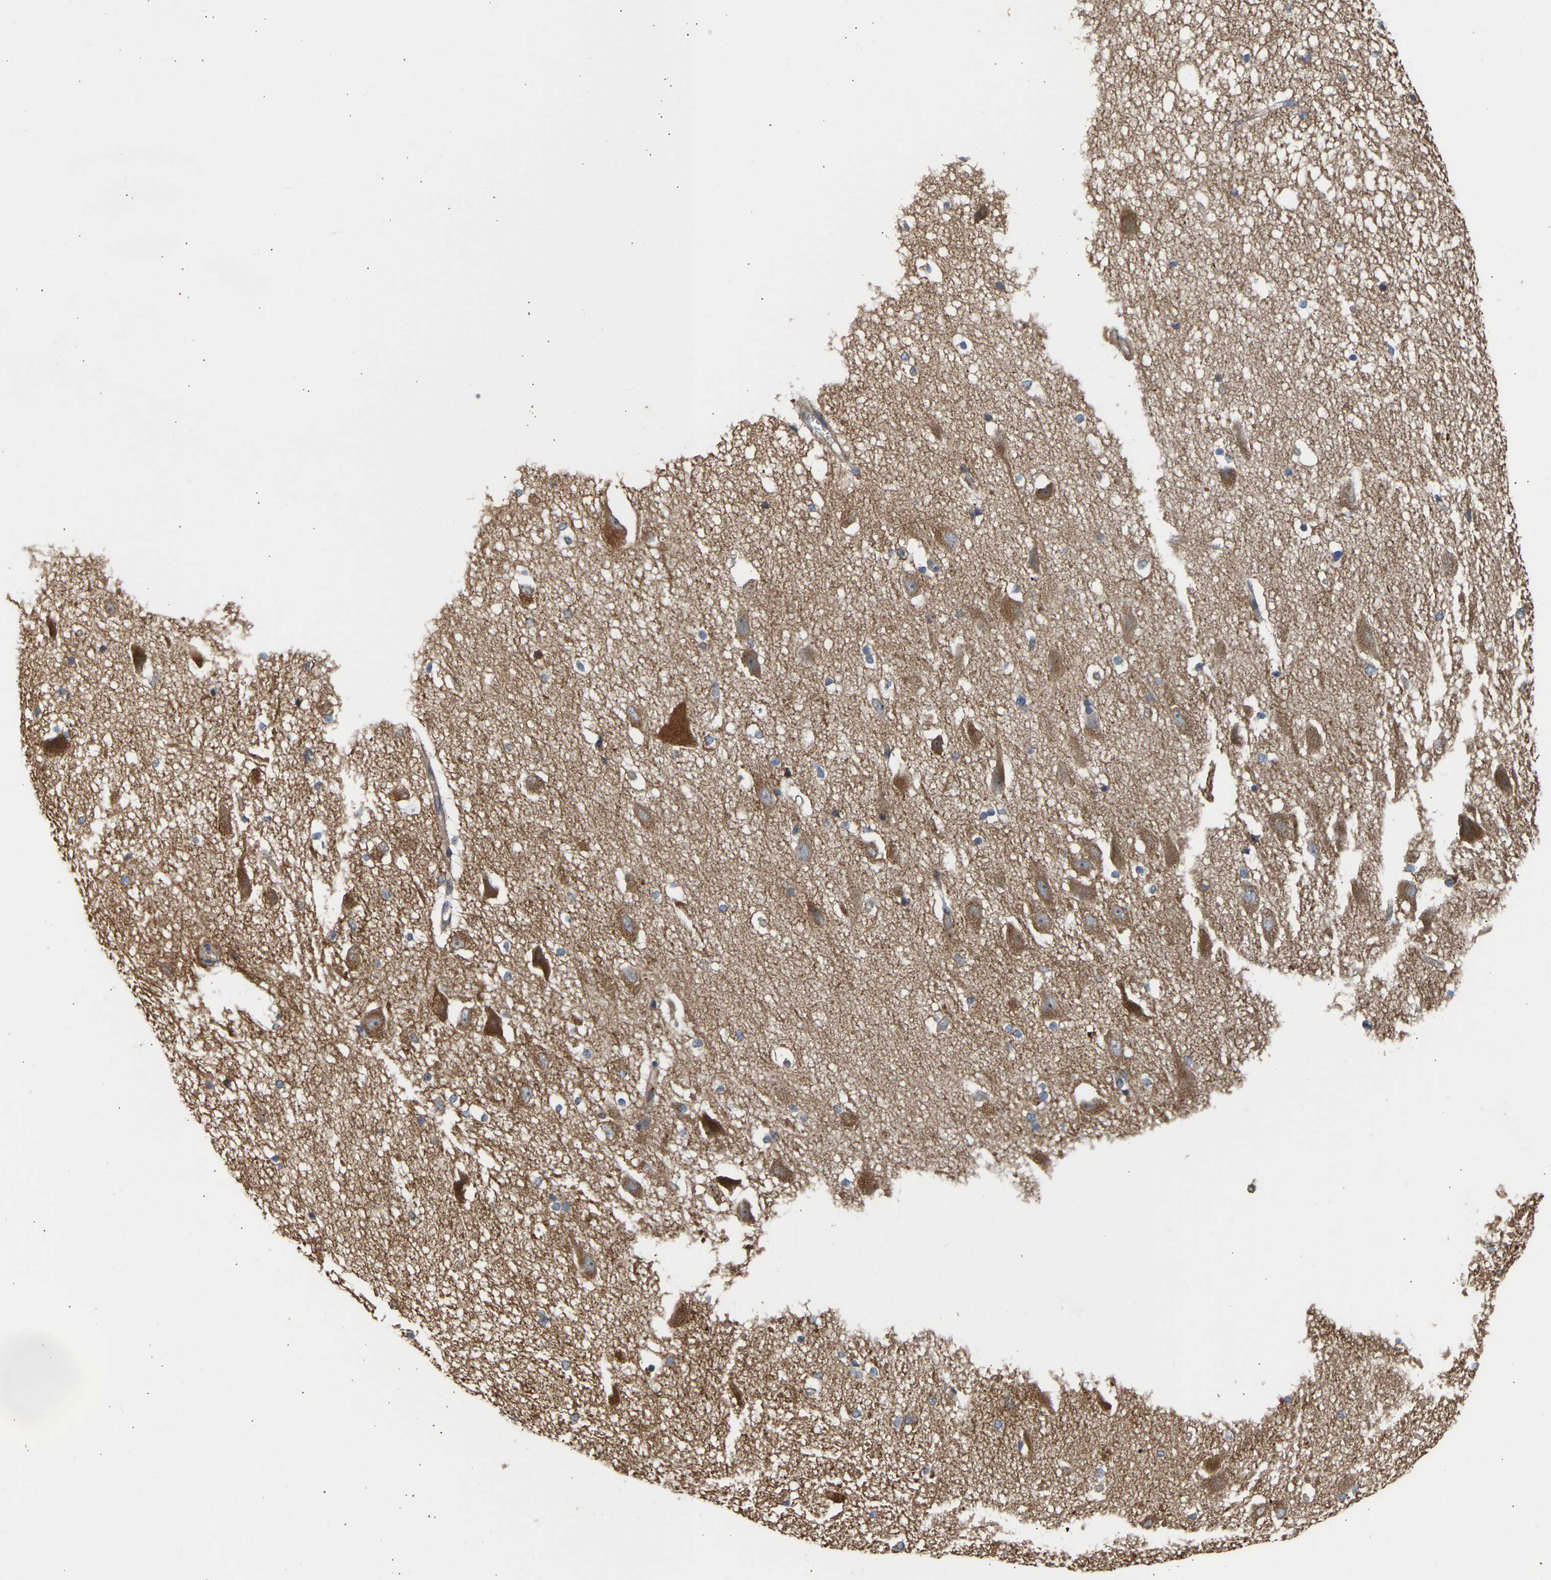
{"staining": {"intensity": "weak", "quantity": "<25%", "location": "cytoplasmic/membranous"}, "tissue": "hippocampus", "cell_type": "Glial cells", "image_type": "normal", "snomed": [{"axis": "morphology", "description": "Normal tissue, NOS"}, {"axis": "topography", "description": "Hippocampus"}], "caption": "The photomicrograph displays no significant staining in glial cells of hippocampus. (Brightfield microscopy of DAB immunohistochemistry (IHC) at high magnification).", "gene": "GCN1", "patient": {"sex": "female", "age": 19}}